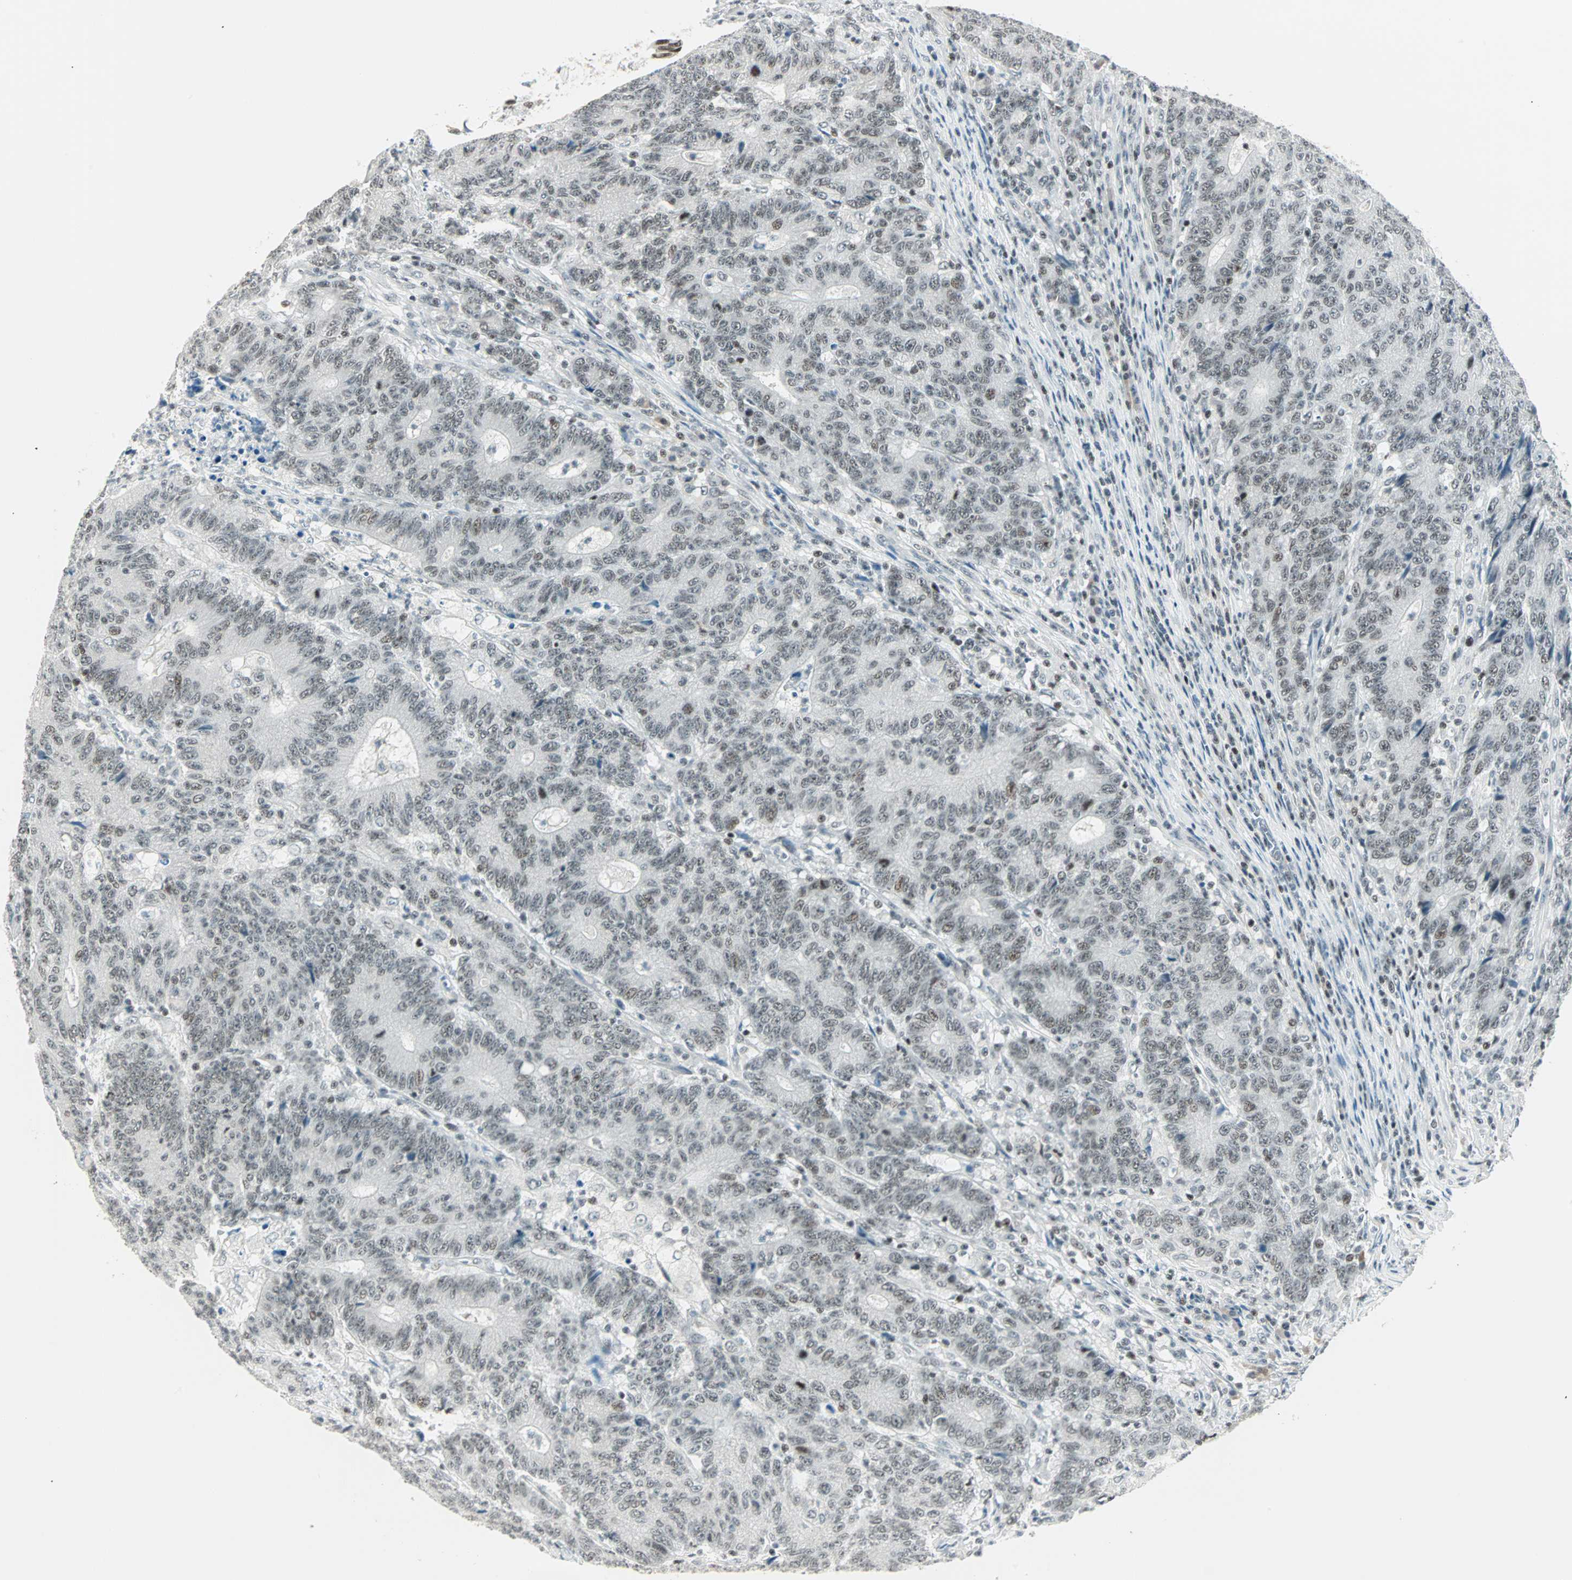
{"staining": {"intensity": "weak", "quantity": ">75%", "location": "nuclear"}, "tissue": "colorectal cancer", "cell_type": "Tumor cells", "image_type": "cancer", "snomed": [{"axis": "morphology", "description": "Normal tissue, NOS"}, {"axis": "morphology", "description": "Adenocarcinoma, NOS"}, {"axis": "topography", "description": "Colon"}], "caption": "Weak nuclear expression for a protein is present in about >75% of tumor cells of colorectal cancer (adenocarcinoma) using immunohistochemistry (IHC).", "gene": "SIN3A", "patient": {"sex": "female", "age": 75}}